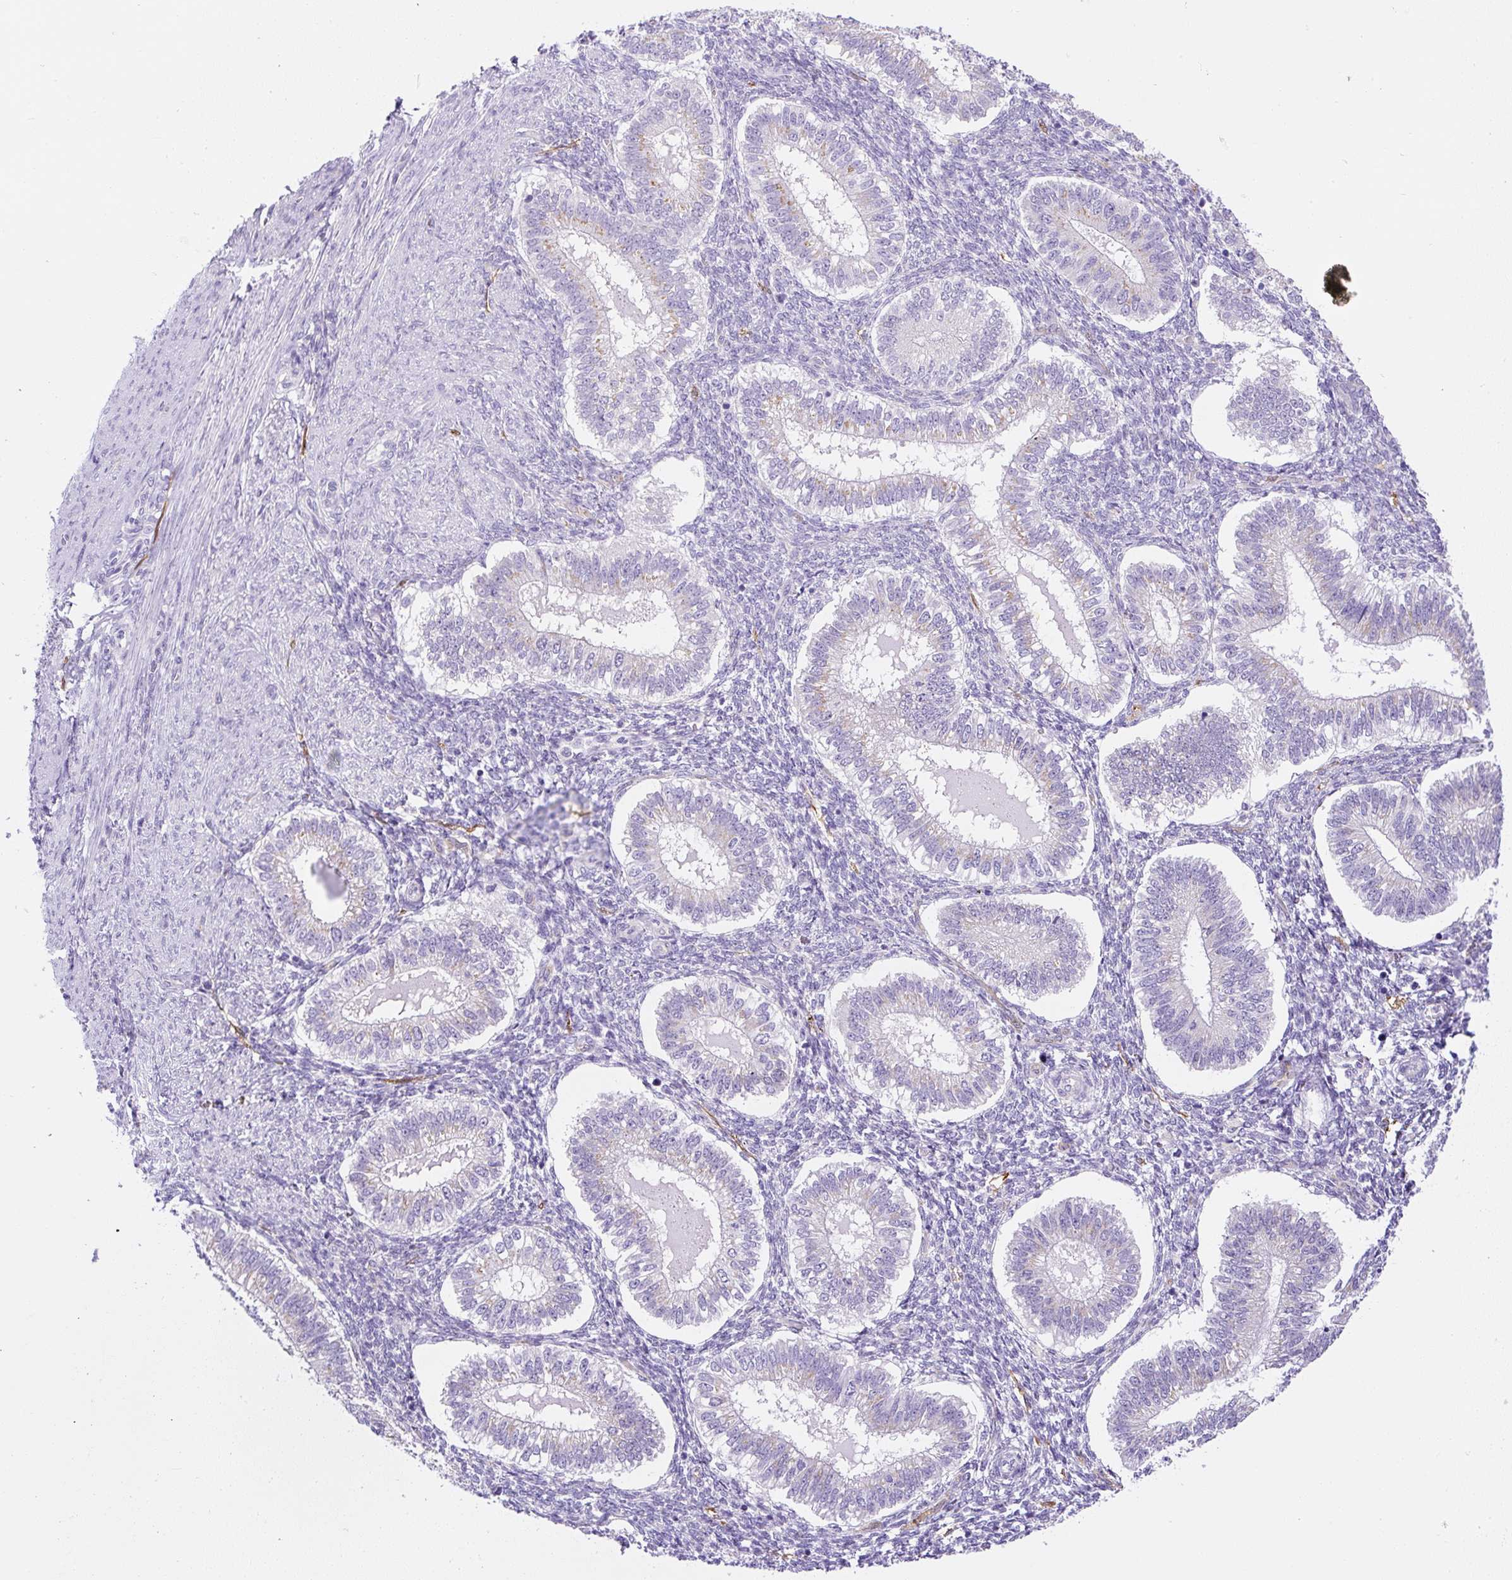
{"staining": {"intensity": "negative", "quantity": "none", "location": "none"}, "tissue": "endometrium", "cell_type": "Cells in endometrial stroma", "image_type": "normal", "snomed": [{"axis": "morphology", "description": "Normal tissue, NOS"}, {"axis": "topography", "description": "Endometrium"}], "caption": "IHC micrograph of unremarkable endometrium: endometrium stained with DAB shows no significant protein positivity in cells in endometrial stroma.", "gene": "ASB4", "patient": {"sex": "female", "age": 25}}